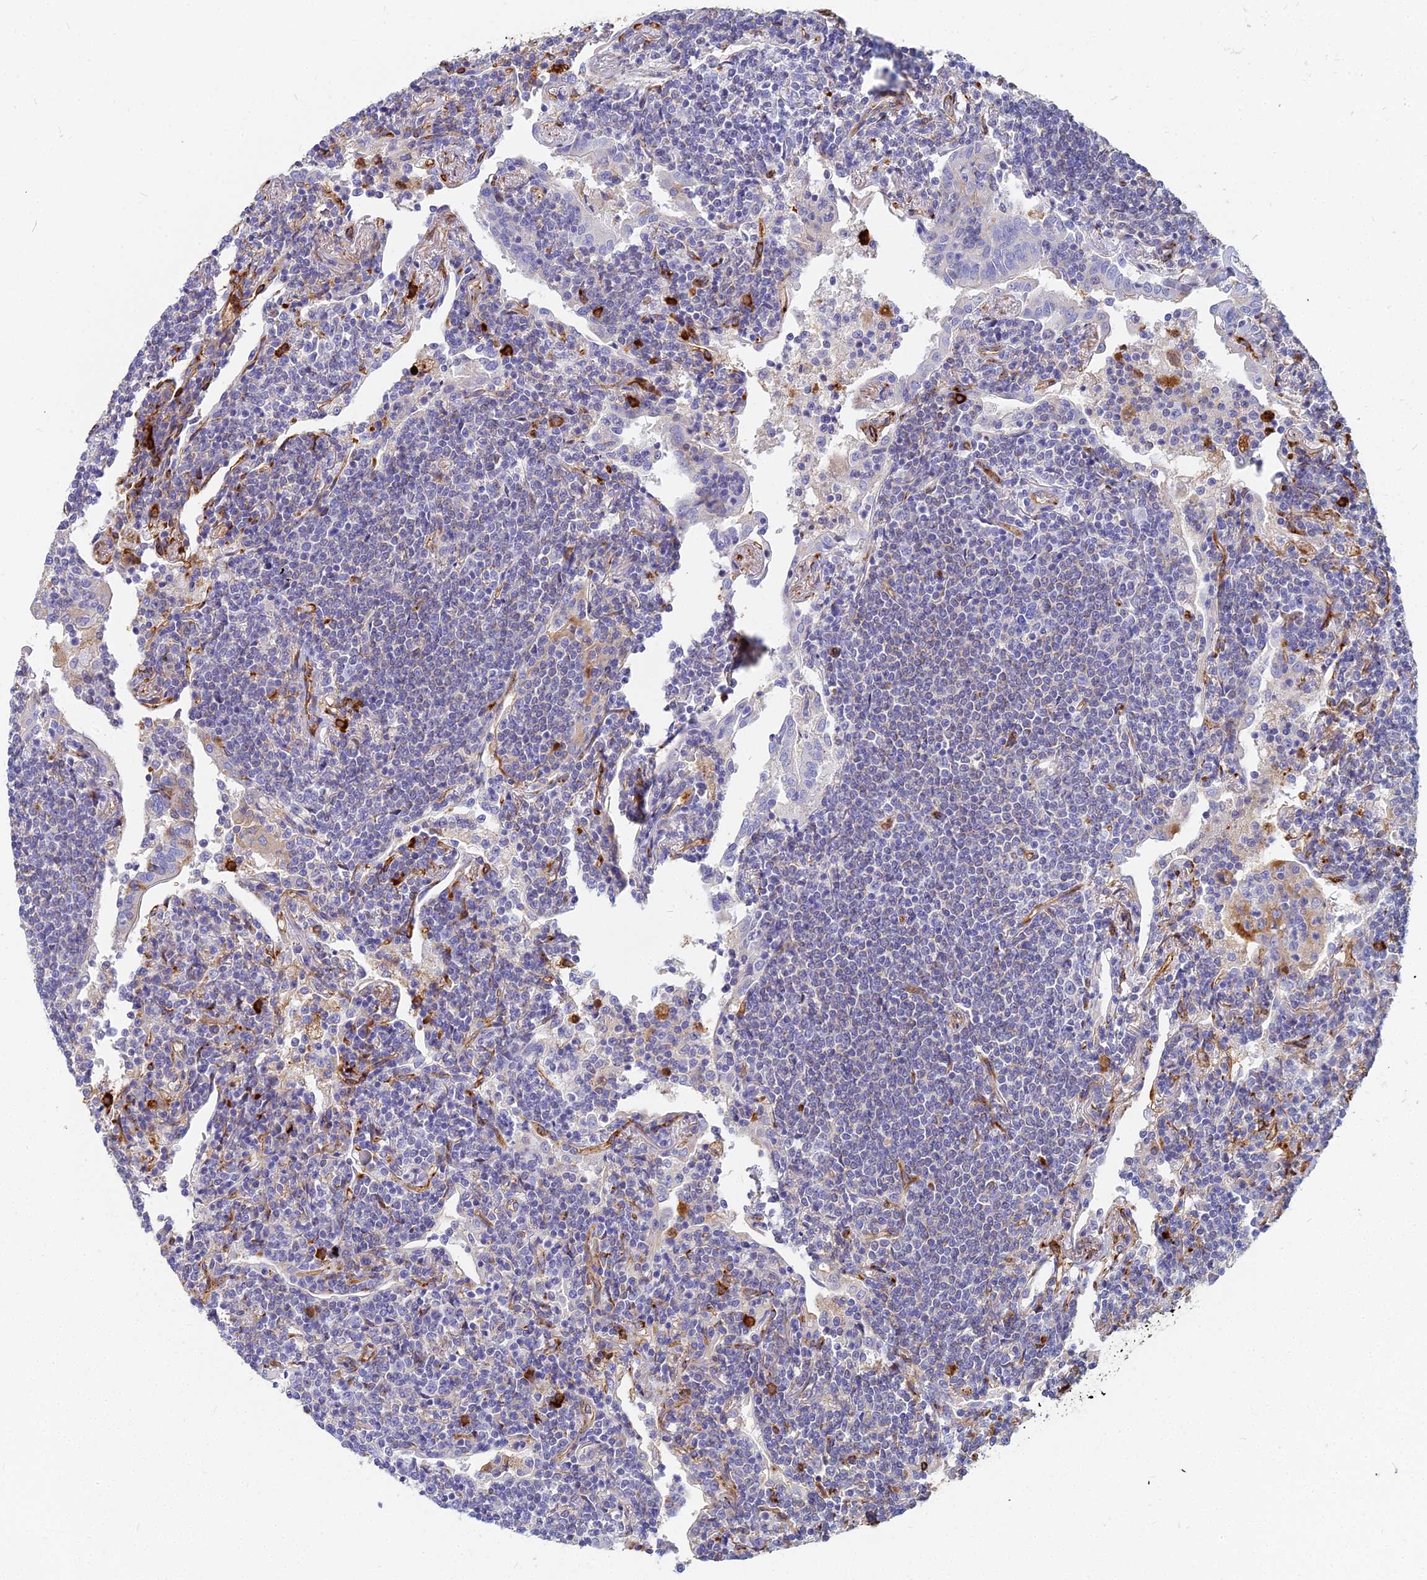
{"staining": {"intensity": "negative", "quantity": "none", "location": "none"}, "tissue": "lymphoma", "cell_type": "Tumor cells", "image_type": "cancer", "snomed": [{"axis": "morphology", "description": "Malignant lymphoma, non-Hodgkin's type, Low grade"}, {"axis": "topography", "description": "Lung"}], "caption": "A micrograph of low-grade malignant lymphoma, non-Hodgkin's type stained for a protein demonstrates no brown staining in tumor cells. The staining is performed using DAB (3,3'-diaminobenzidine) brown chromogen with nuclei counter-stained in using hematoxylin.", "gene": "VAT1", "patient": {"sex": "female", "age": 71}}